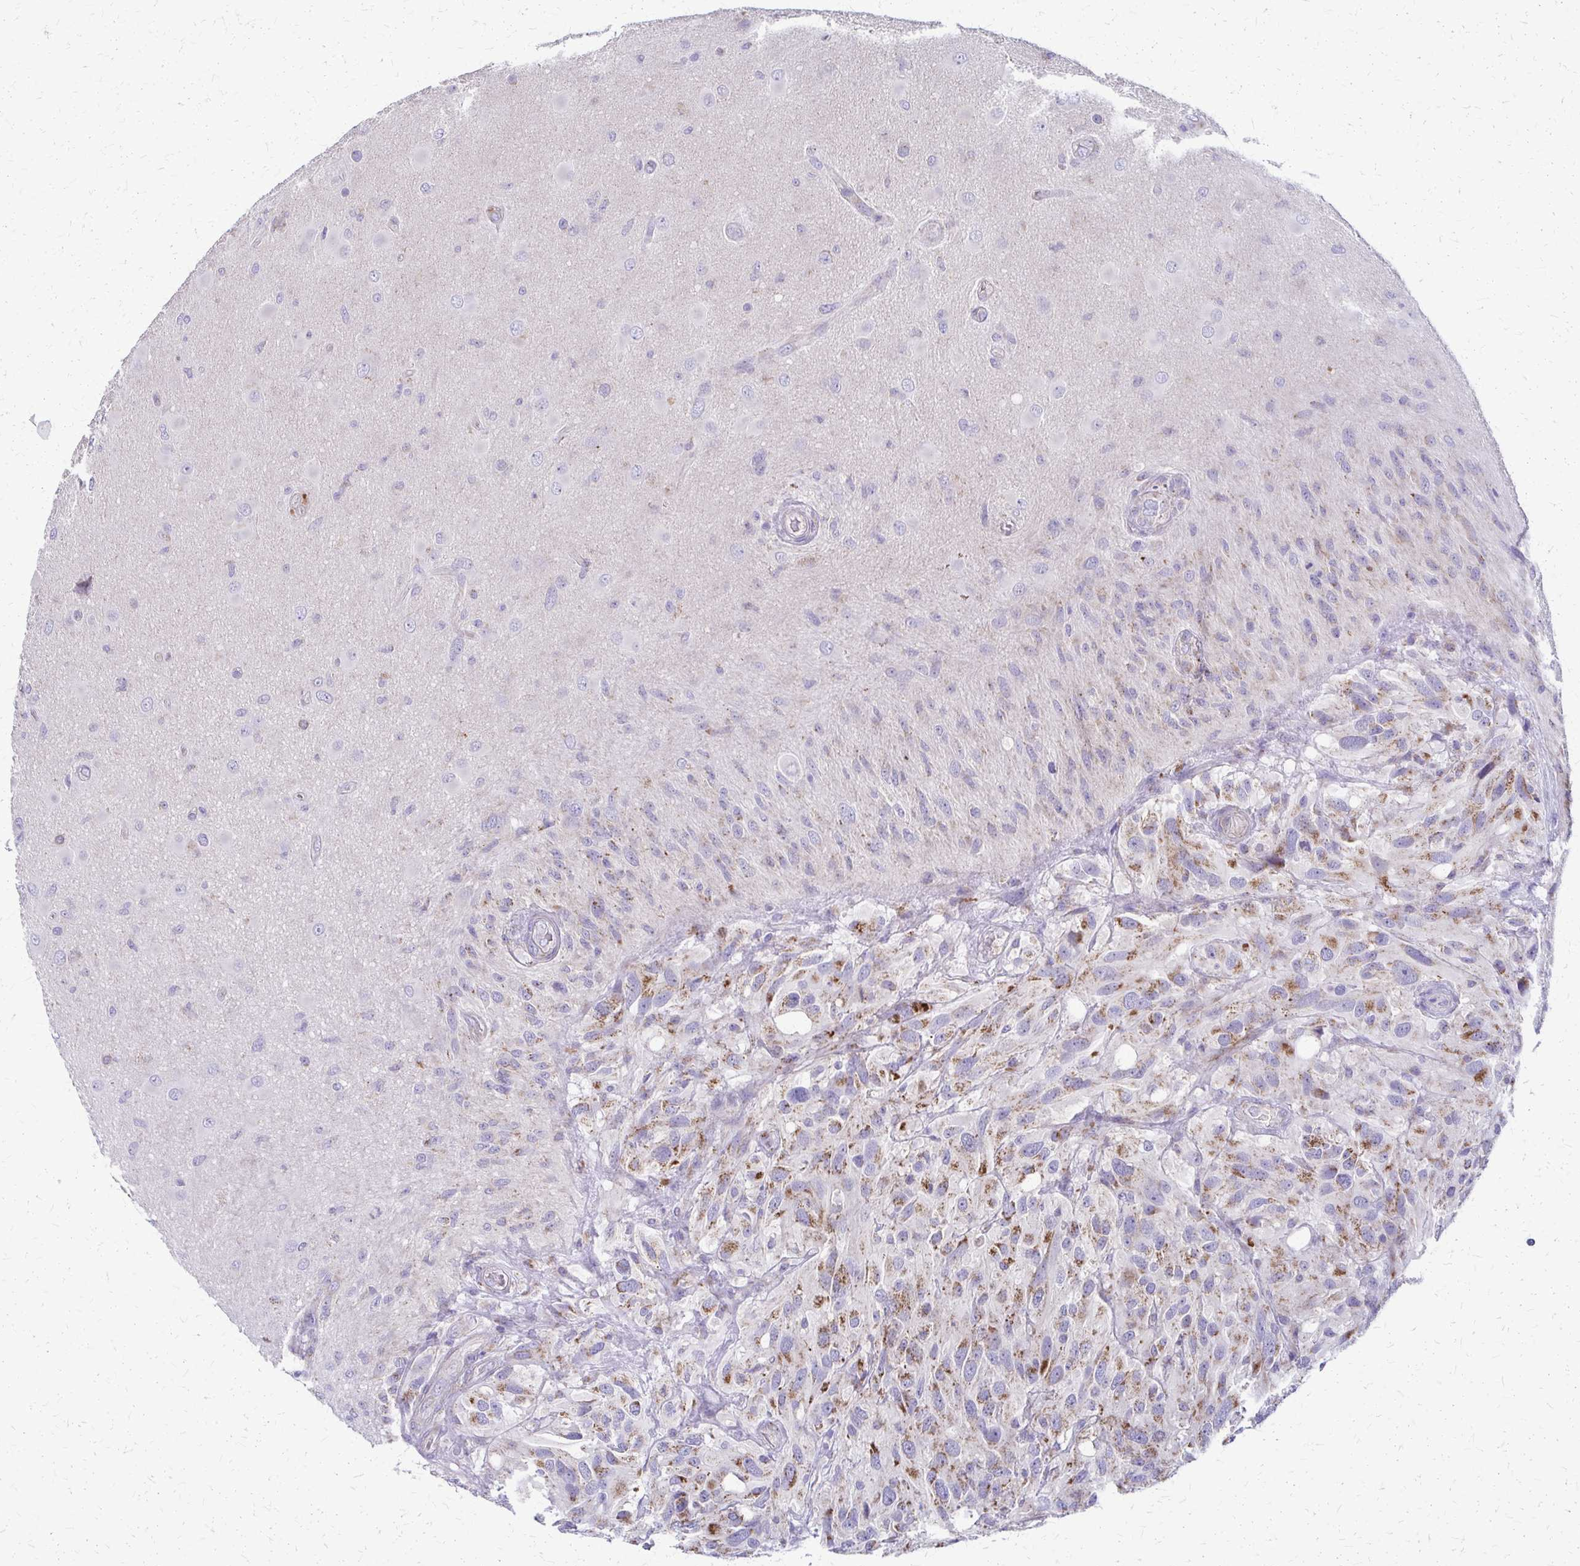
{"staining": {"intensity": "moderate", "quantity": "25%-75%", "location": "cytoplasmic/membranous"}, "tissue": "glioma", "cell_type": "Tumor cells", "image_type": "cancer", "snomed": [{"axis": "morphology", "description": "Glioma, malignant, High grade"}, {"axis": "topography", "description": "Brain"}], "caption": "About 25%-75% of tumor cells in human malignant glioma (high-grade) display moderate cytoplasmic/membranous protein positivity as visualized by brown immunohistochemical staining.", "gene": "SAMD13", "patient": {"sex": "male", "age": 53}}